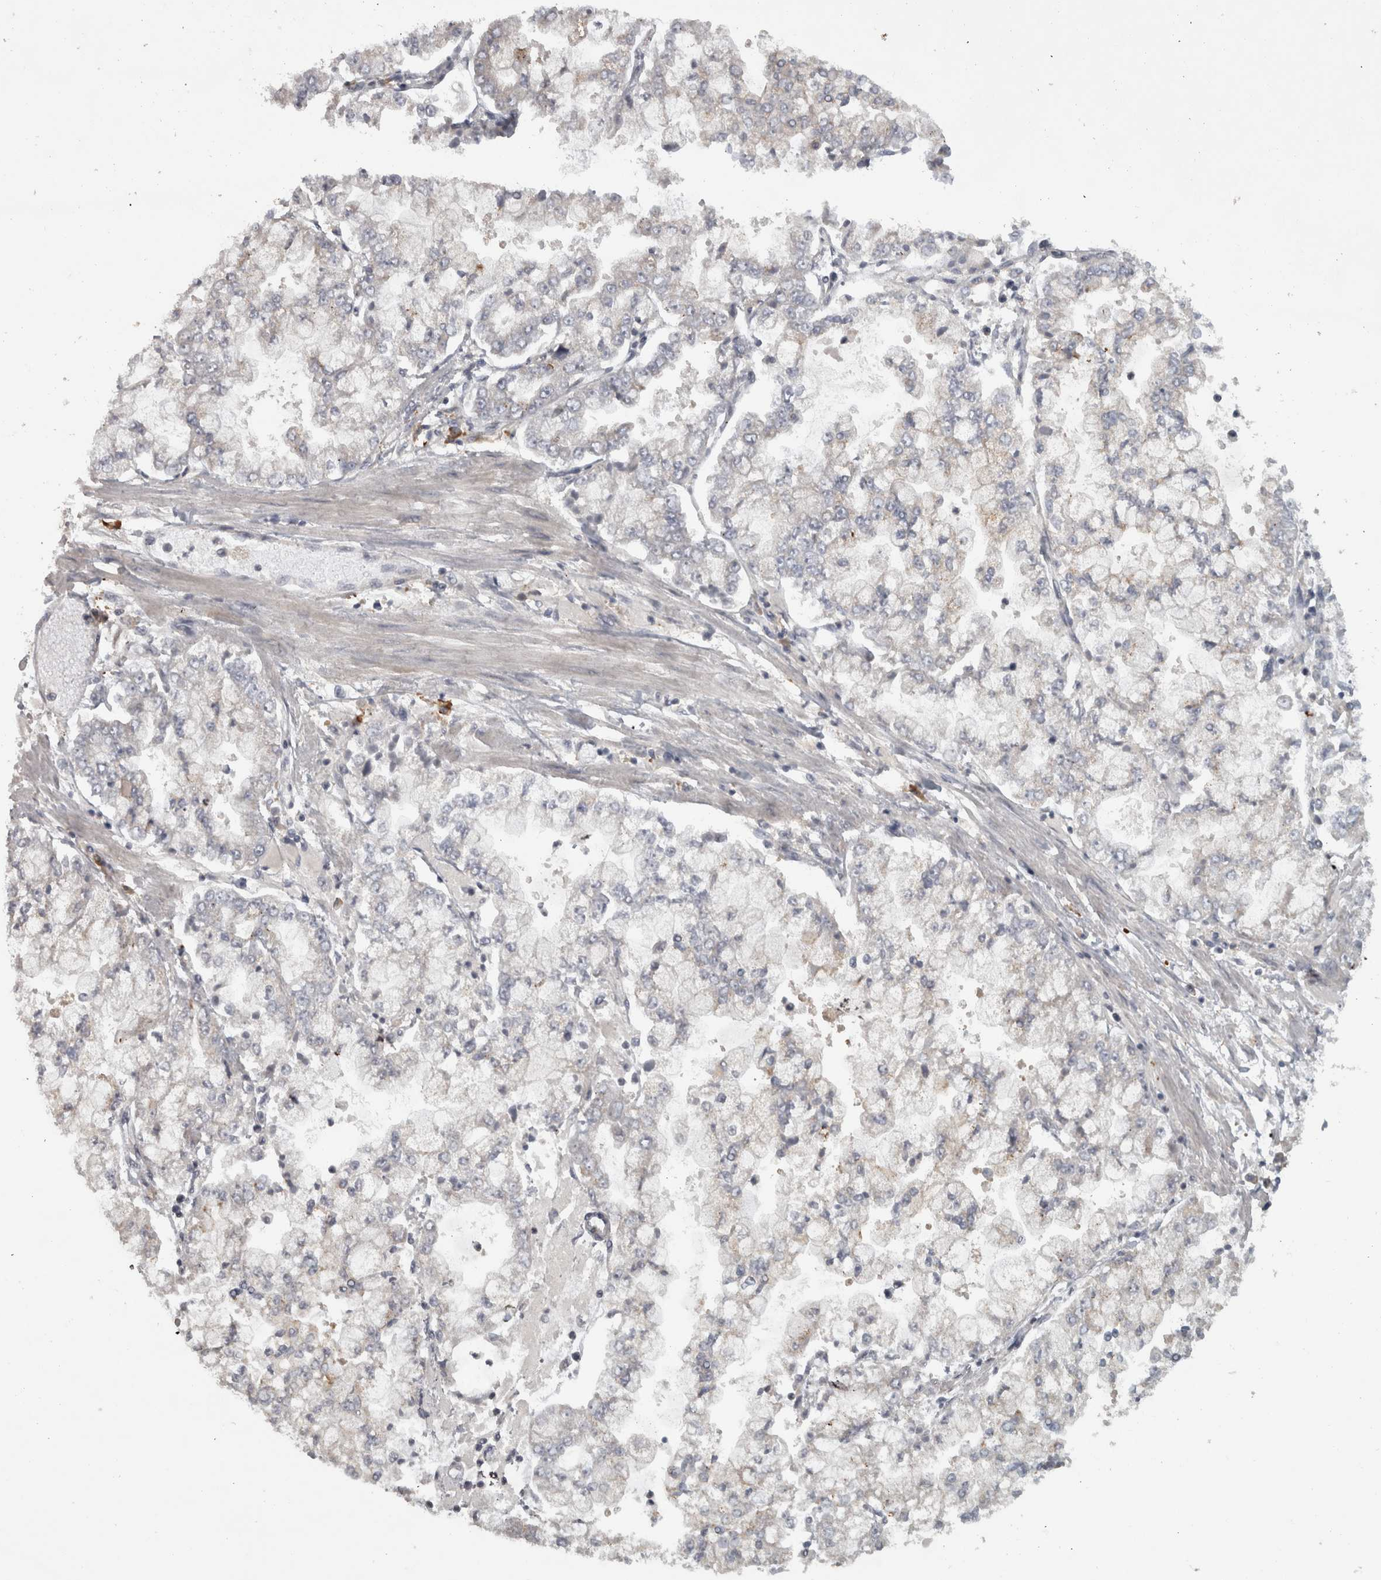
{"staining": {"intensity": "weak", "quantity": "<25%", "location": "cytoplasmic/membranous"}, "tissue": "stomach cancer", "cell_type": "Tumor cells", "image_type": "cancer", "snomed": [{"axis": "morphology", "description": "Adenocarcinoma, NOS"}, {"axis": "topography", "description": "Stomach"}], "caption": "Stomach adenocarcinoma was stained to show a protein in brown. There is no significant expression in tumor cells. The staining was performed using DAB (3,3'-diaminobenzidine) to visualize the protein expression in brown, while the nuclei were stained in blue with hematoxylin (Magnification: 20x).", "gene": "SLCO5A1", "patient": {"sex": "male", "age": 76}}